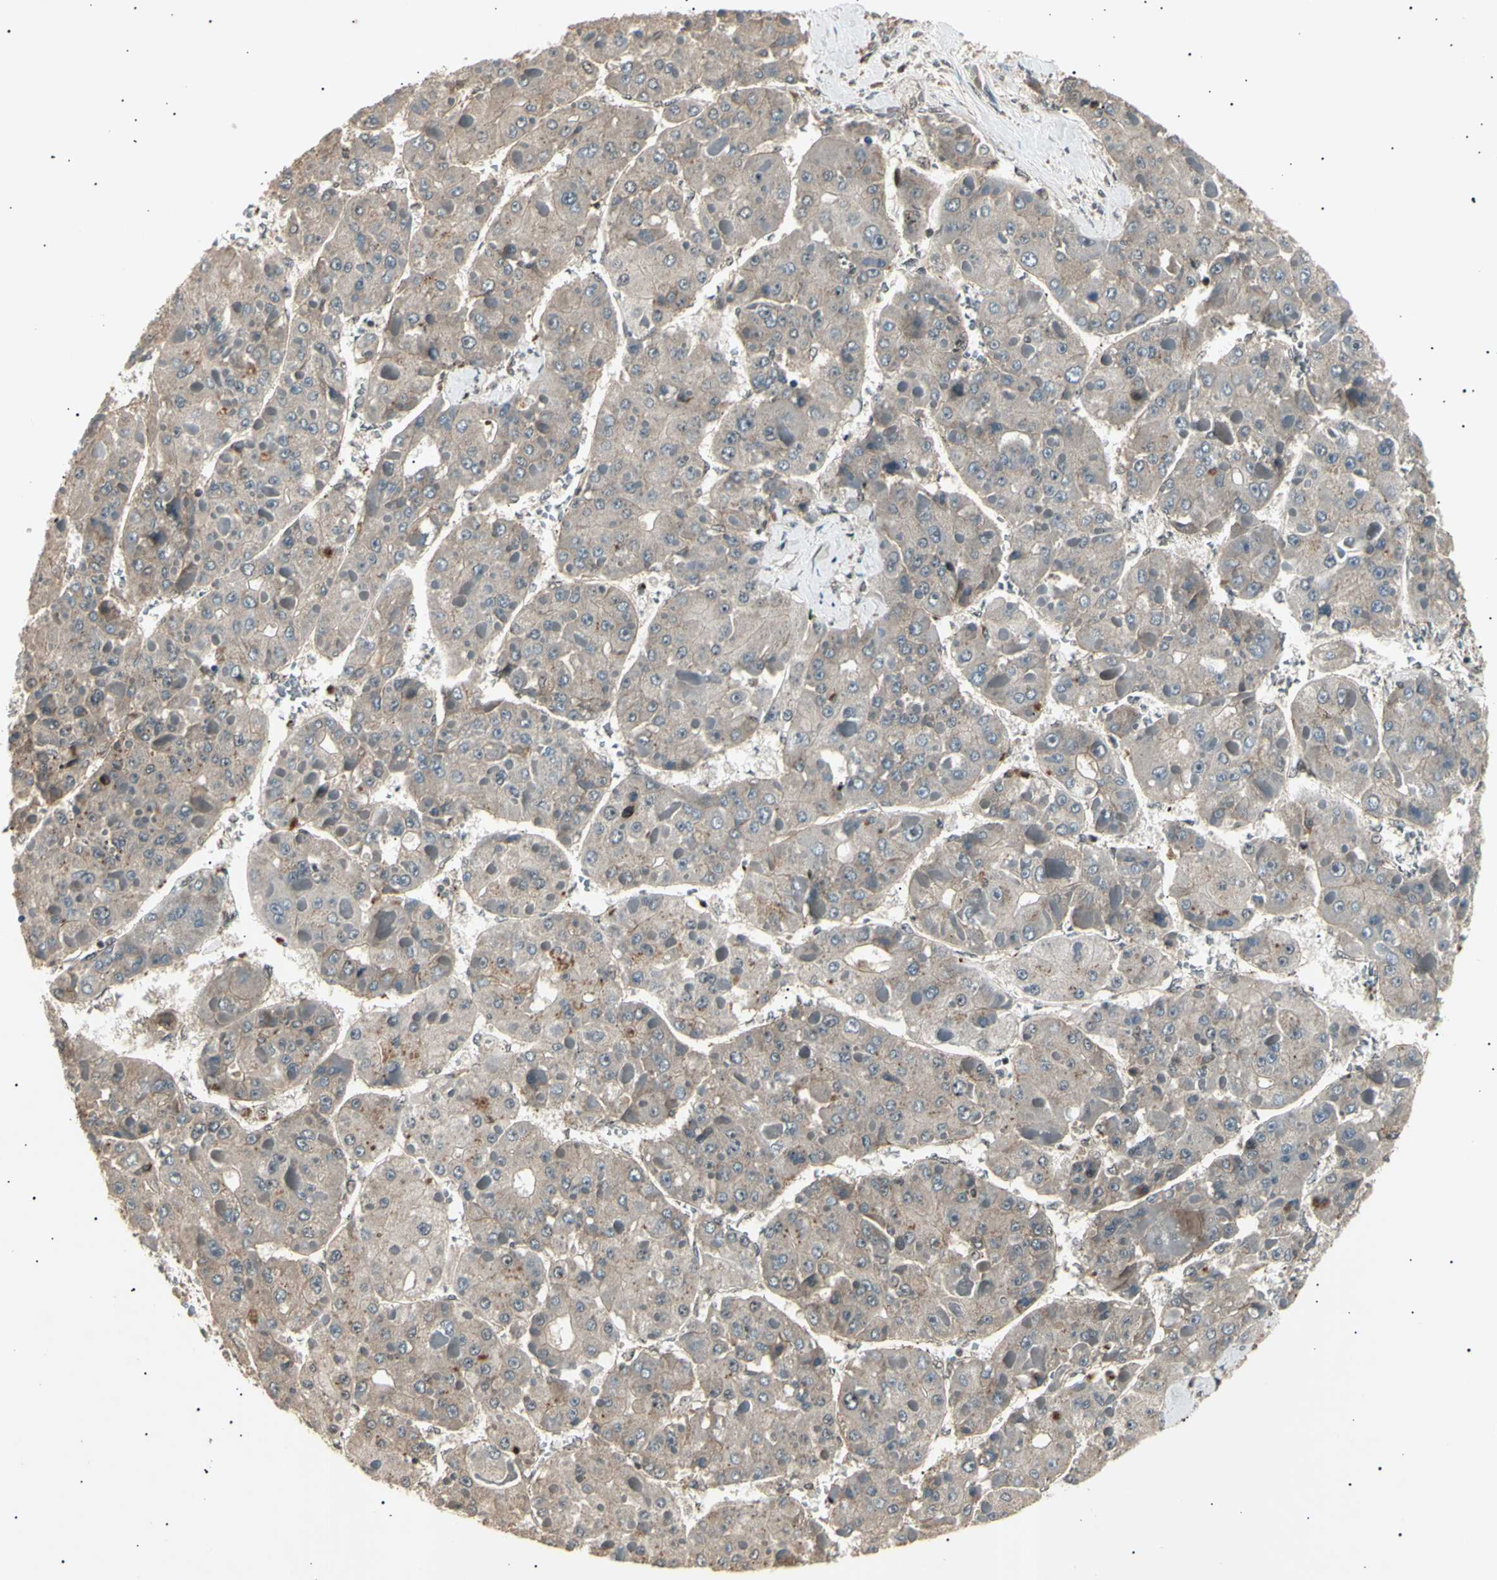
{"staining": {"intensity": "weak", "quantity": "25%-75%", "location": "cytoplasmic/membranous"}, "tissue": "liver cancer", "cell_type": "Tumor cells", "image_type": "cancer", "snomed": [{"axis": "morphology", "description": "Carcinoma, Hepatocellular, NOS"}, {"axis": "topography", "description": "Liver"}], "caption": "There is low levels of weak cytoplasmic/membranous expression in tumor cells of hepatocellular carcinoma (liver), as demonstrated by immunohistochemical staining (brown color).", "gene": "NUAK2", "patient": {"sex": "female", "age": 73}}